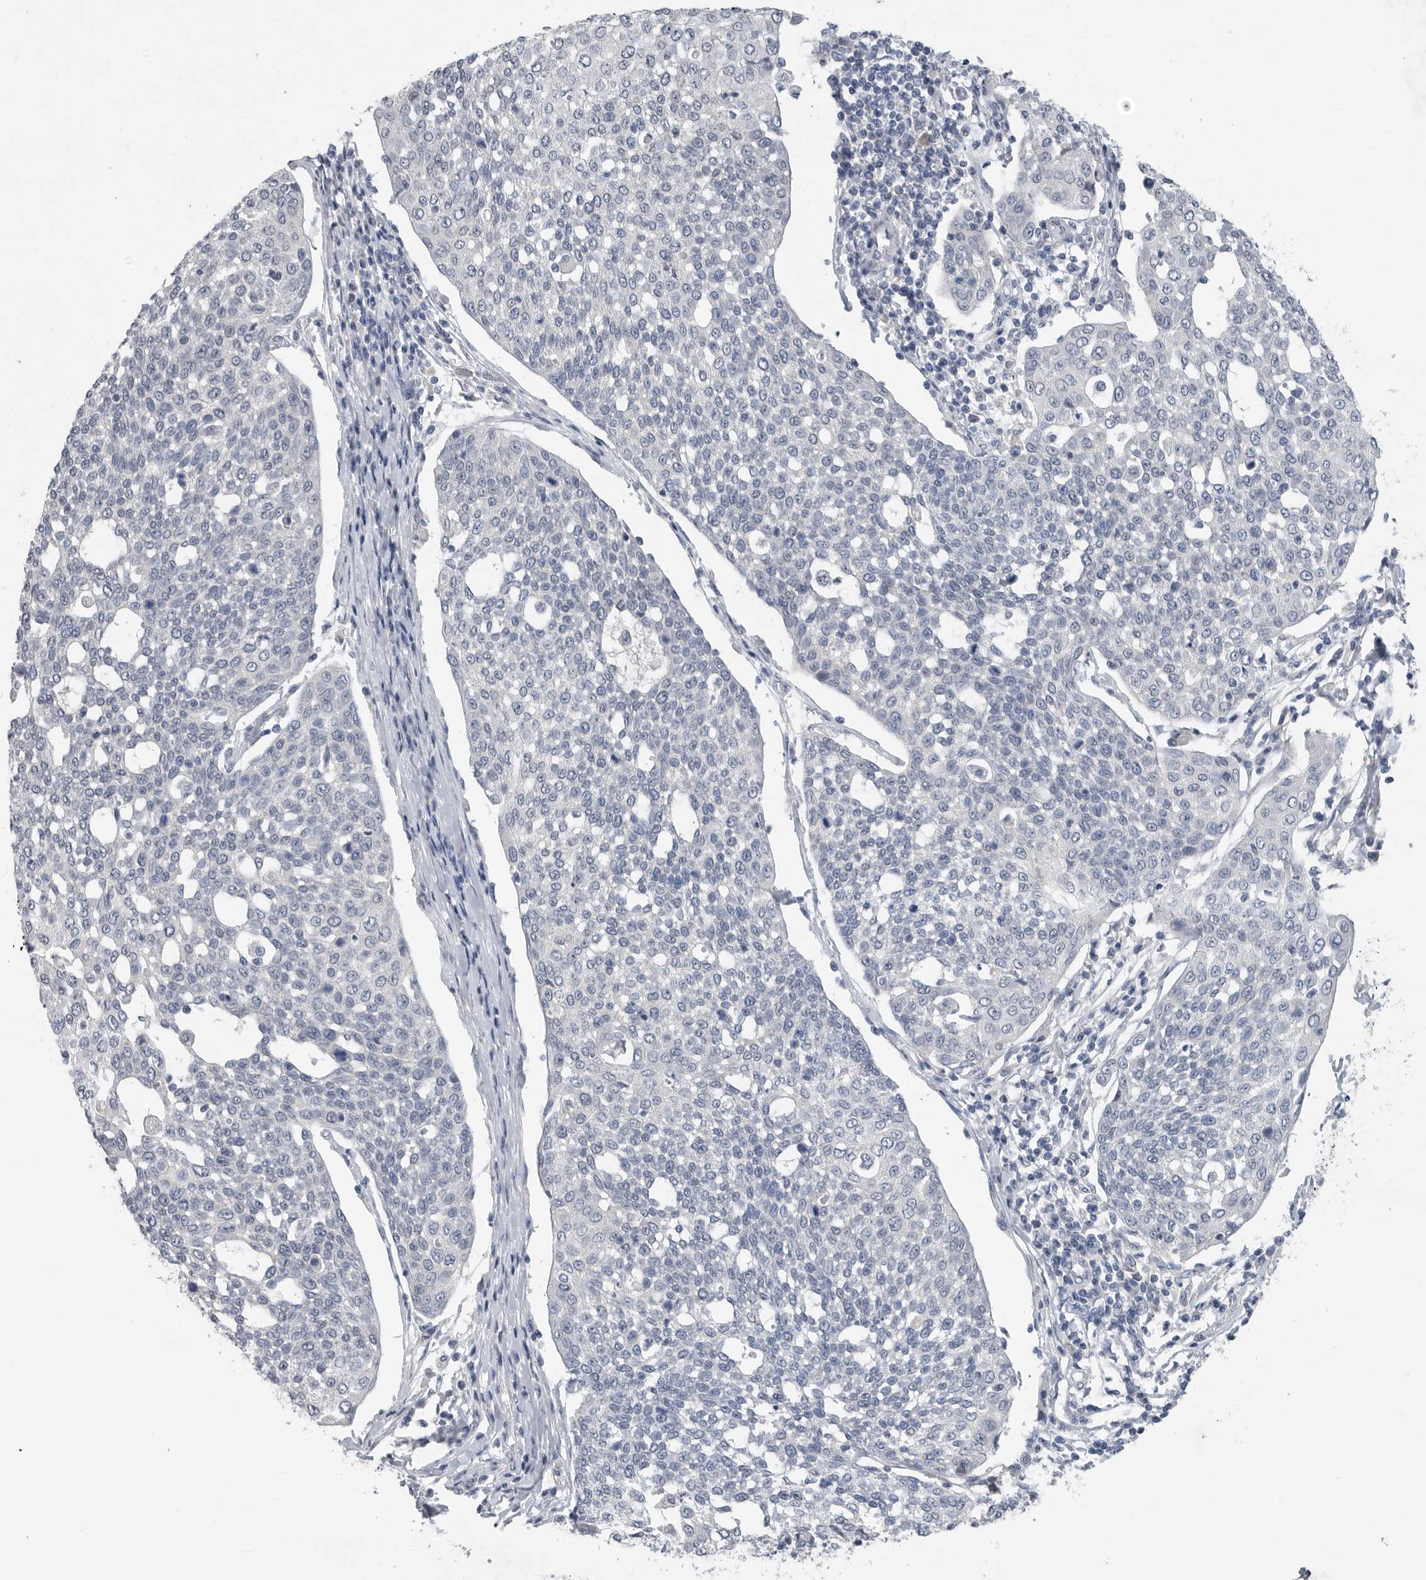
{"staining": {"intensity": "negative", "quantity": "none", "location": "none"}, "tissue": "cervical cancer", "cell_type": "Tumor cells", "image_type": "cancer", "snomed": [{"axis": "morphology", "description": "Squamous cell carcinoma, NOS"}, {"axis": "topography", "description": "Cervix"}], "caption": "Tumor cells show no significant staining in squamous cell carcinoma (cervical).", "gene": "REG4", "patient": {"sex": "female", "age": 34}}